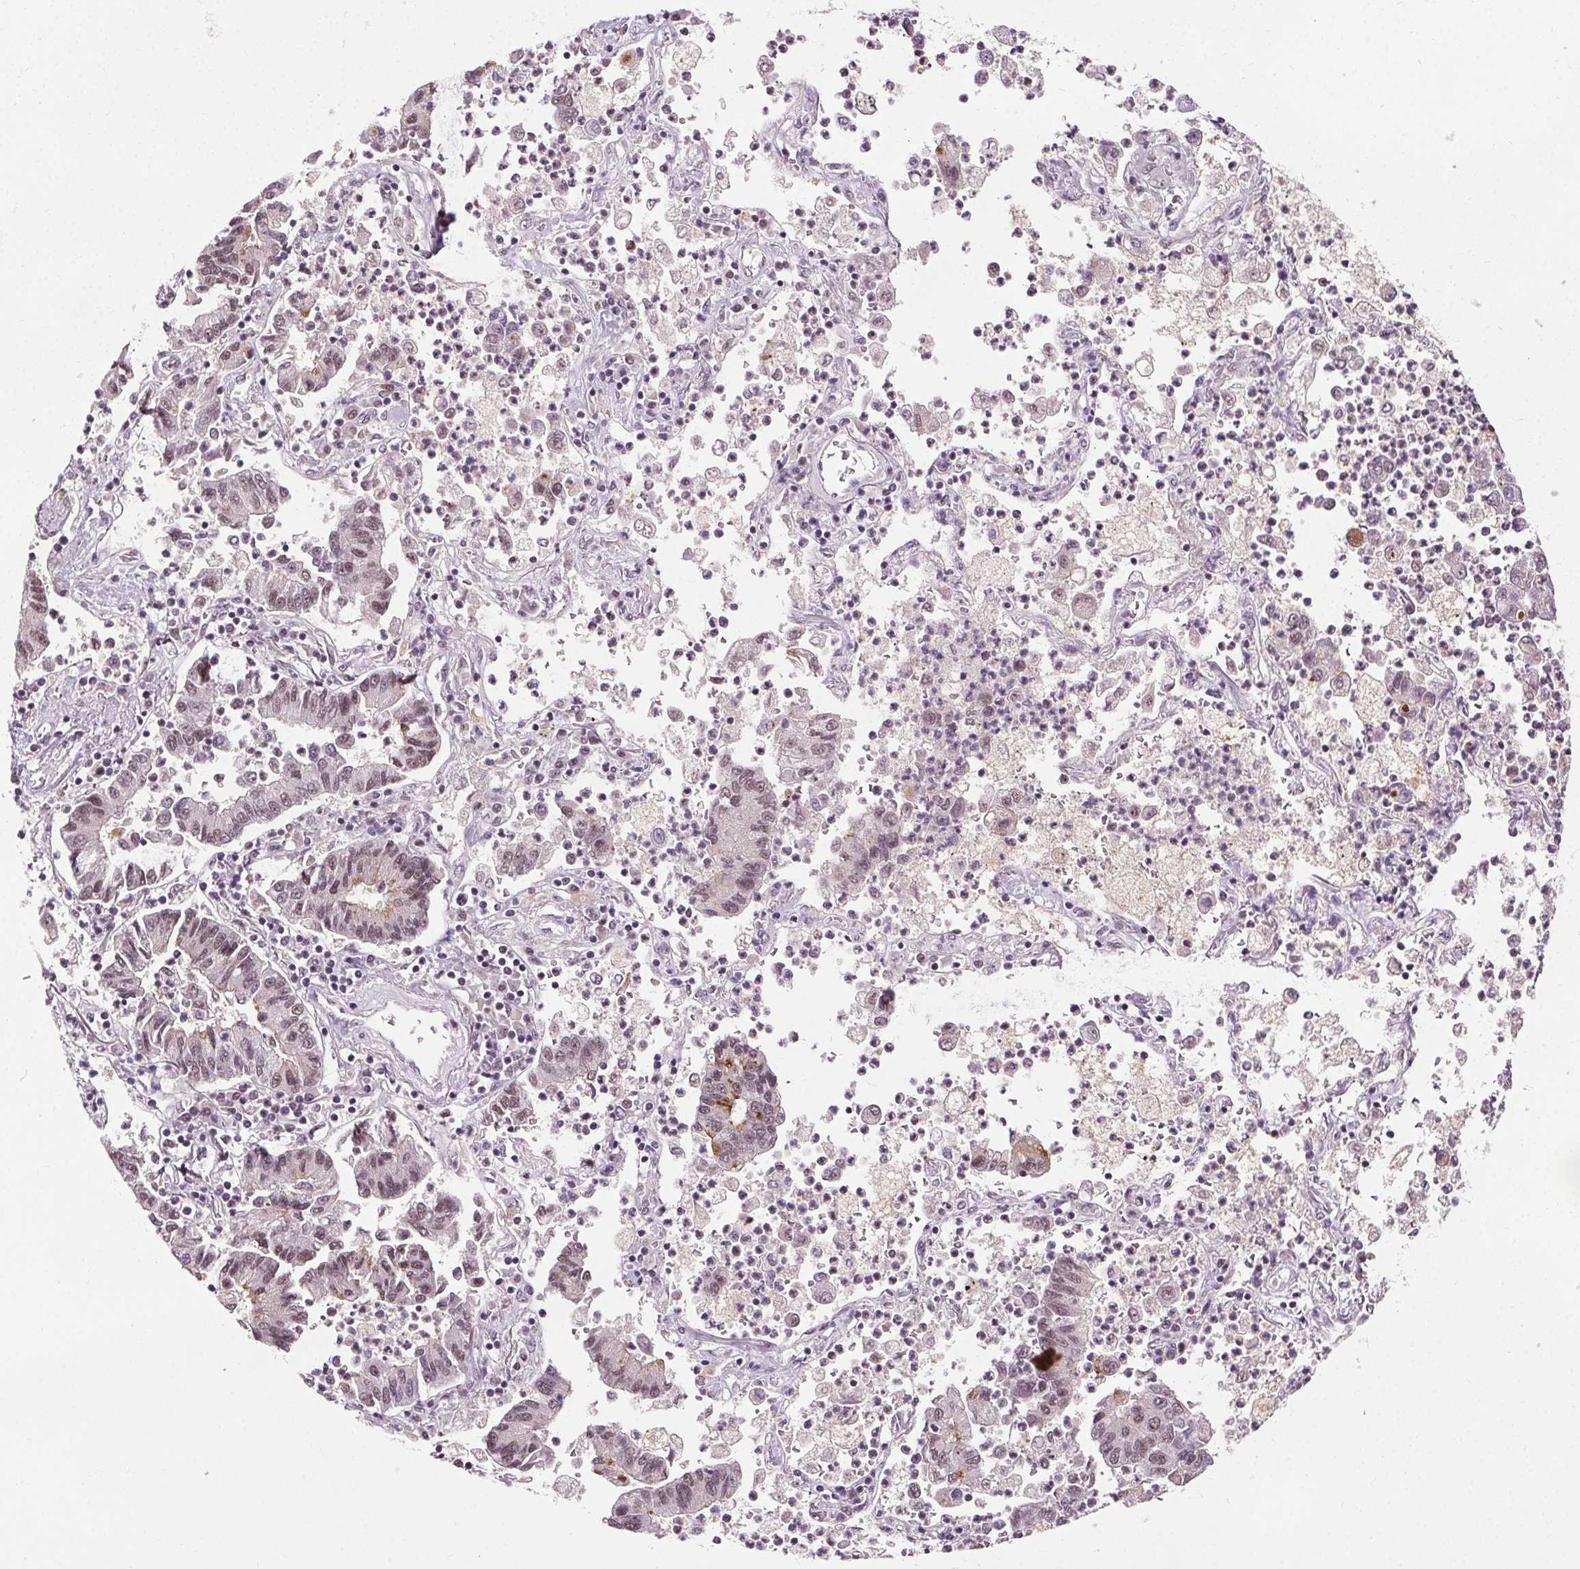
{"staining": {"intensity": "moderate", "quantity": "25%-75%", "location": "nuclear"}, "tissue": "lung cancer", "cell_type": "Tumor cells", "image_type": "cancer", "snomed": [{"axis": "morphology", "description": "Adenocarcinoma, NOS"}, {"axis": "topography", "description": "Lung"}], "caption": "A photomicrograph showing moderate nuclear positivity in about 25%-75% of tumor cells in lung cancer (adenocarcinoma), as visualized by brown immunohistochemical staining.", "gene": "MED6", "patient": {"sex": "female", "age": 57}}